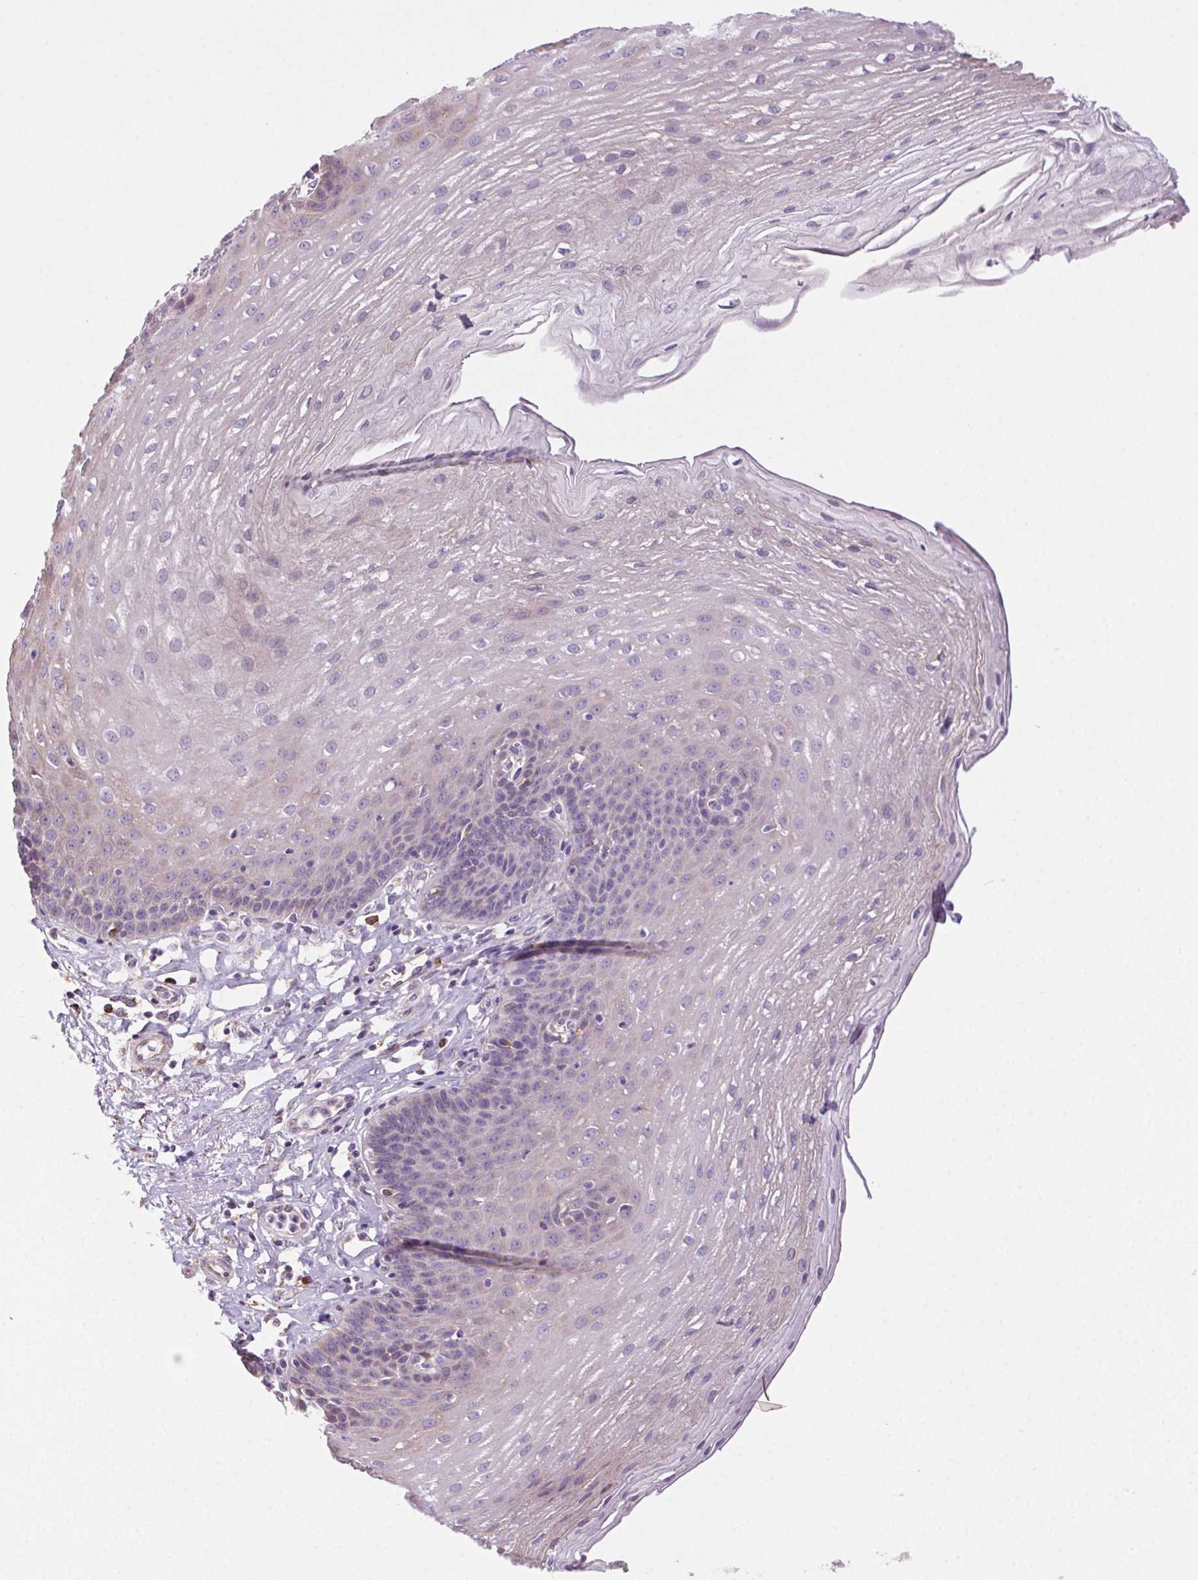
{"staining": {"intensity": "negative", "quantity": "none", "location": "none"}, "tissue": "esophagus", "cell_type": "Squamous epithelial cells", "image_type": "normal", "snomed": [{"axis": "morphology", "description": "Normal tissue, NOS"}, {"axis": "topography", "description": "Esophagus"}], "caption": "This is an IHC image of normal esophagus. There is no staining in squamous epithelial cells.", "gene": "SNX31", "patient": {"sex": "female", "age": 81}}